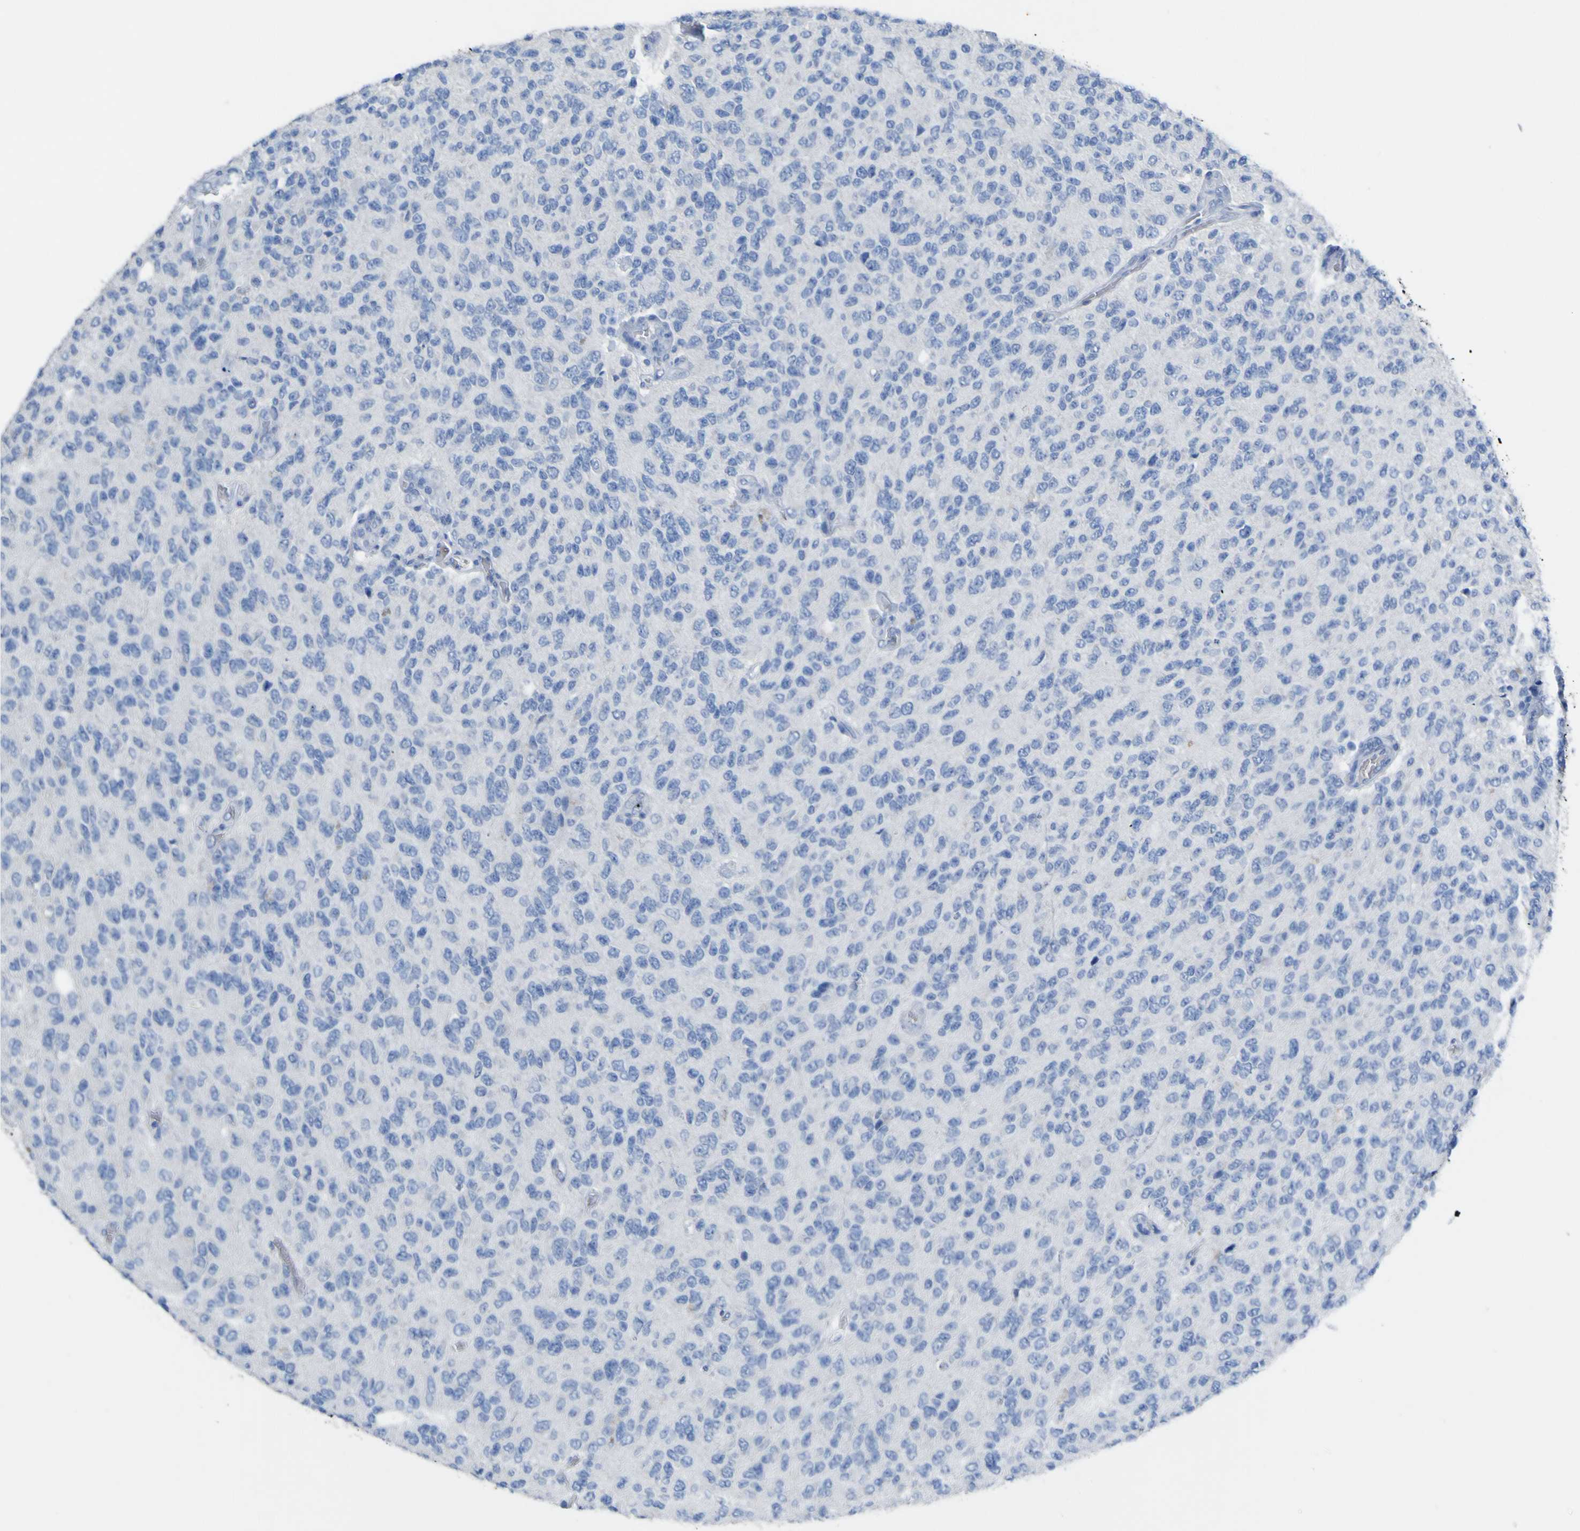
{"staining": {"intensity": "negative", "quantity": "none", "location": "none"}, "tissue": "glioma", "cell_type": "Tumor cells", "image_type": "cancer", "snomed": [{"axis": "morphology", "description": "Glioma, malignant, High grade"}, {"axis": "topography", "description": "pancreas cauda"}], "caption": "Photomicrograph shows no protein expression in tumor cells of malignant glioma (high-grade) tissue.", "gene": "GCM1", "patient": {"sex": "male", "age": 60}}